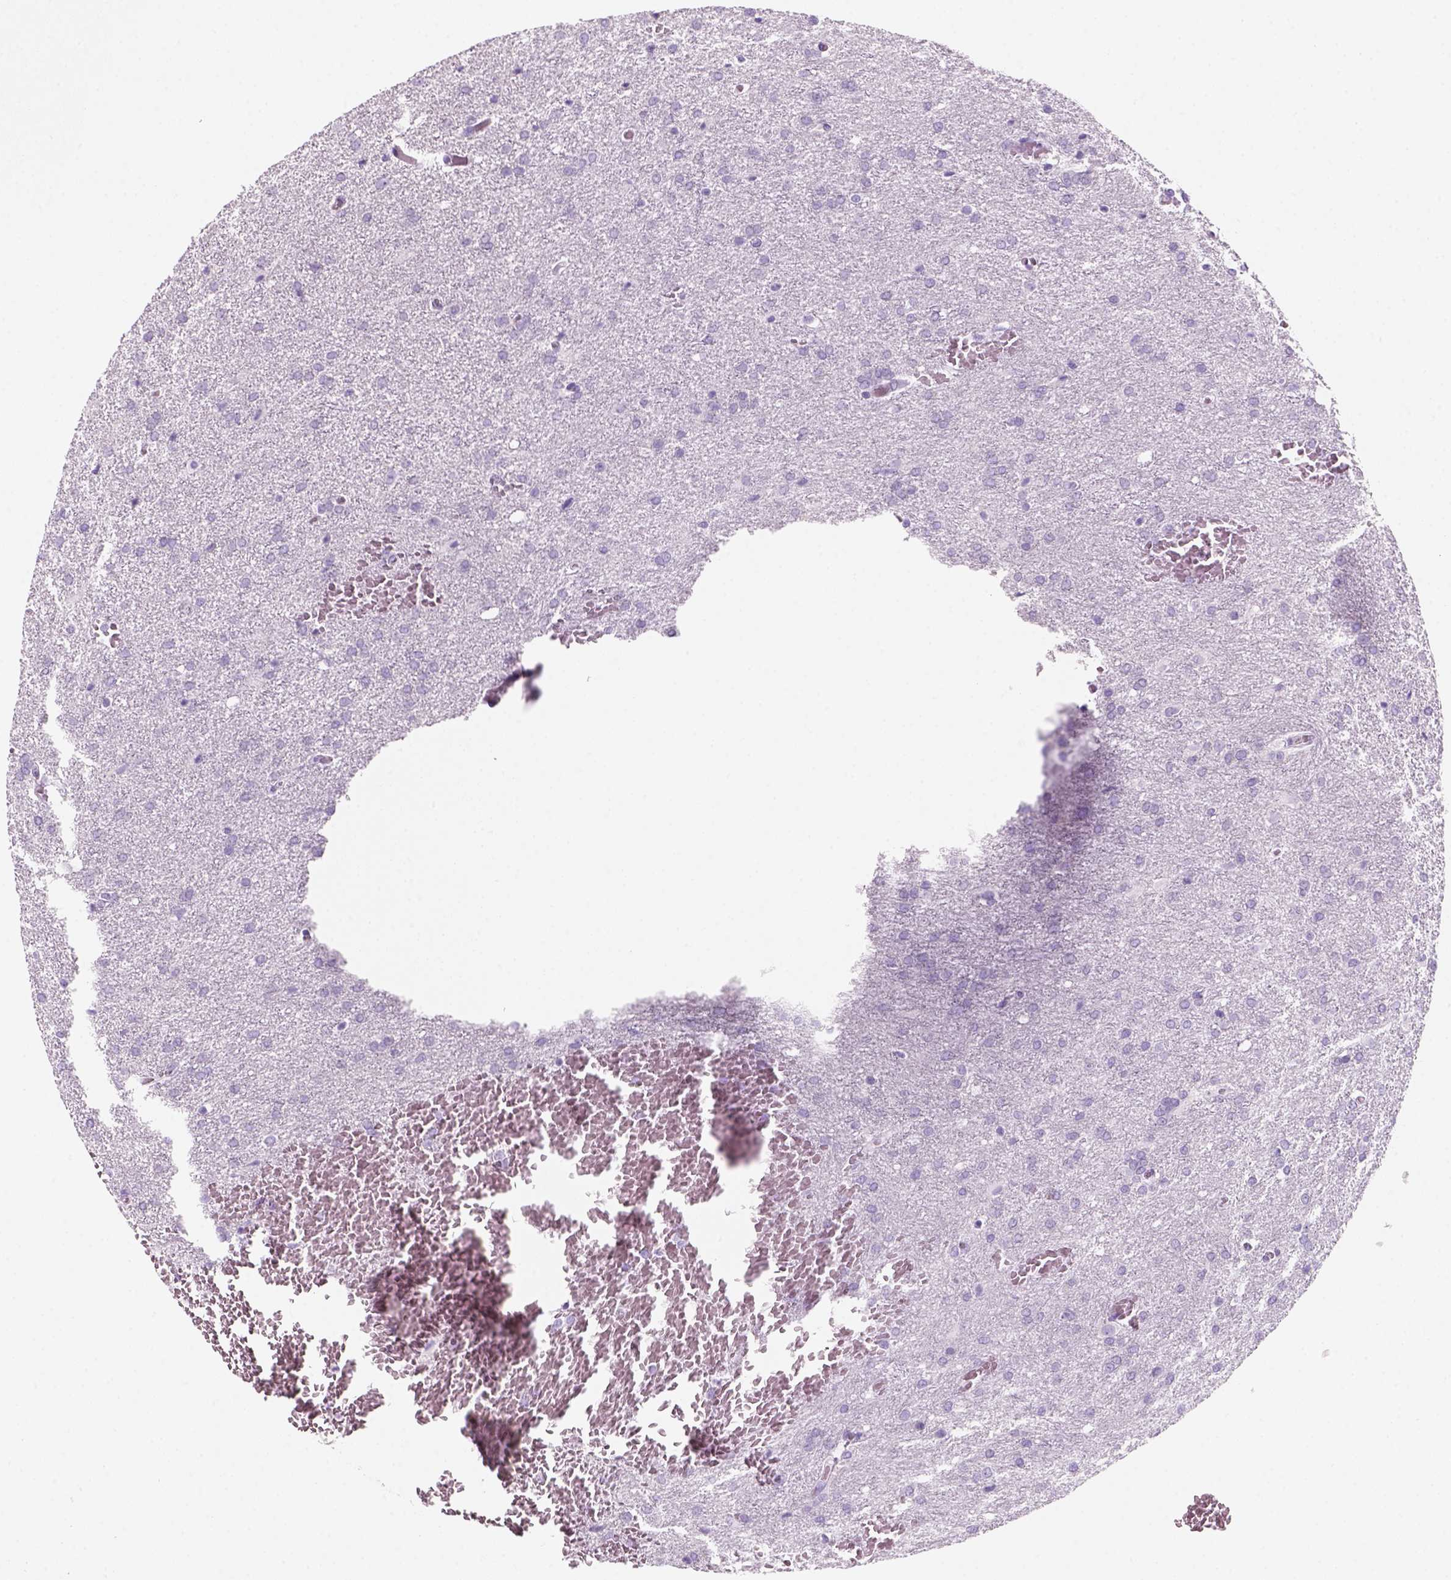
{"staining": {"intensity": "negative", "quantity": "none", "location": "none"}, "tissue": "glioma", "cell_type": "Tumor cells", "image_type": "cancer", "snomed": [{"axis": "morphology", "description": "Glioma, malignant, High grade"}, {"axis": "topography", "description": "Brain"}], "caption": "IHC of human glioma reveals no staining in tumor cells.", "gene": "KRTAP11-1", "patient": {"sex": "male", "age": 68}}